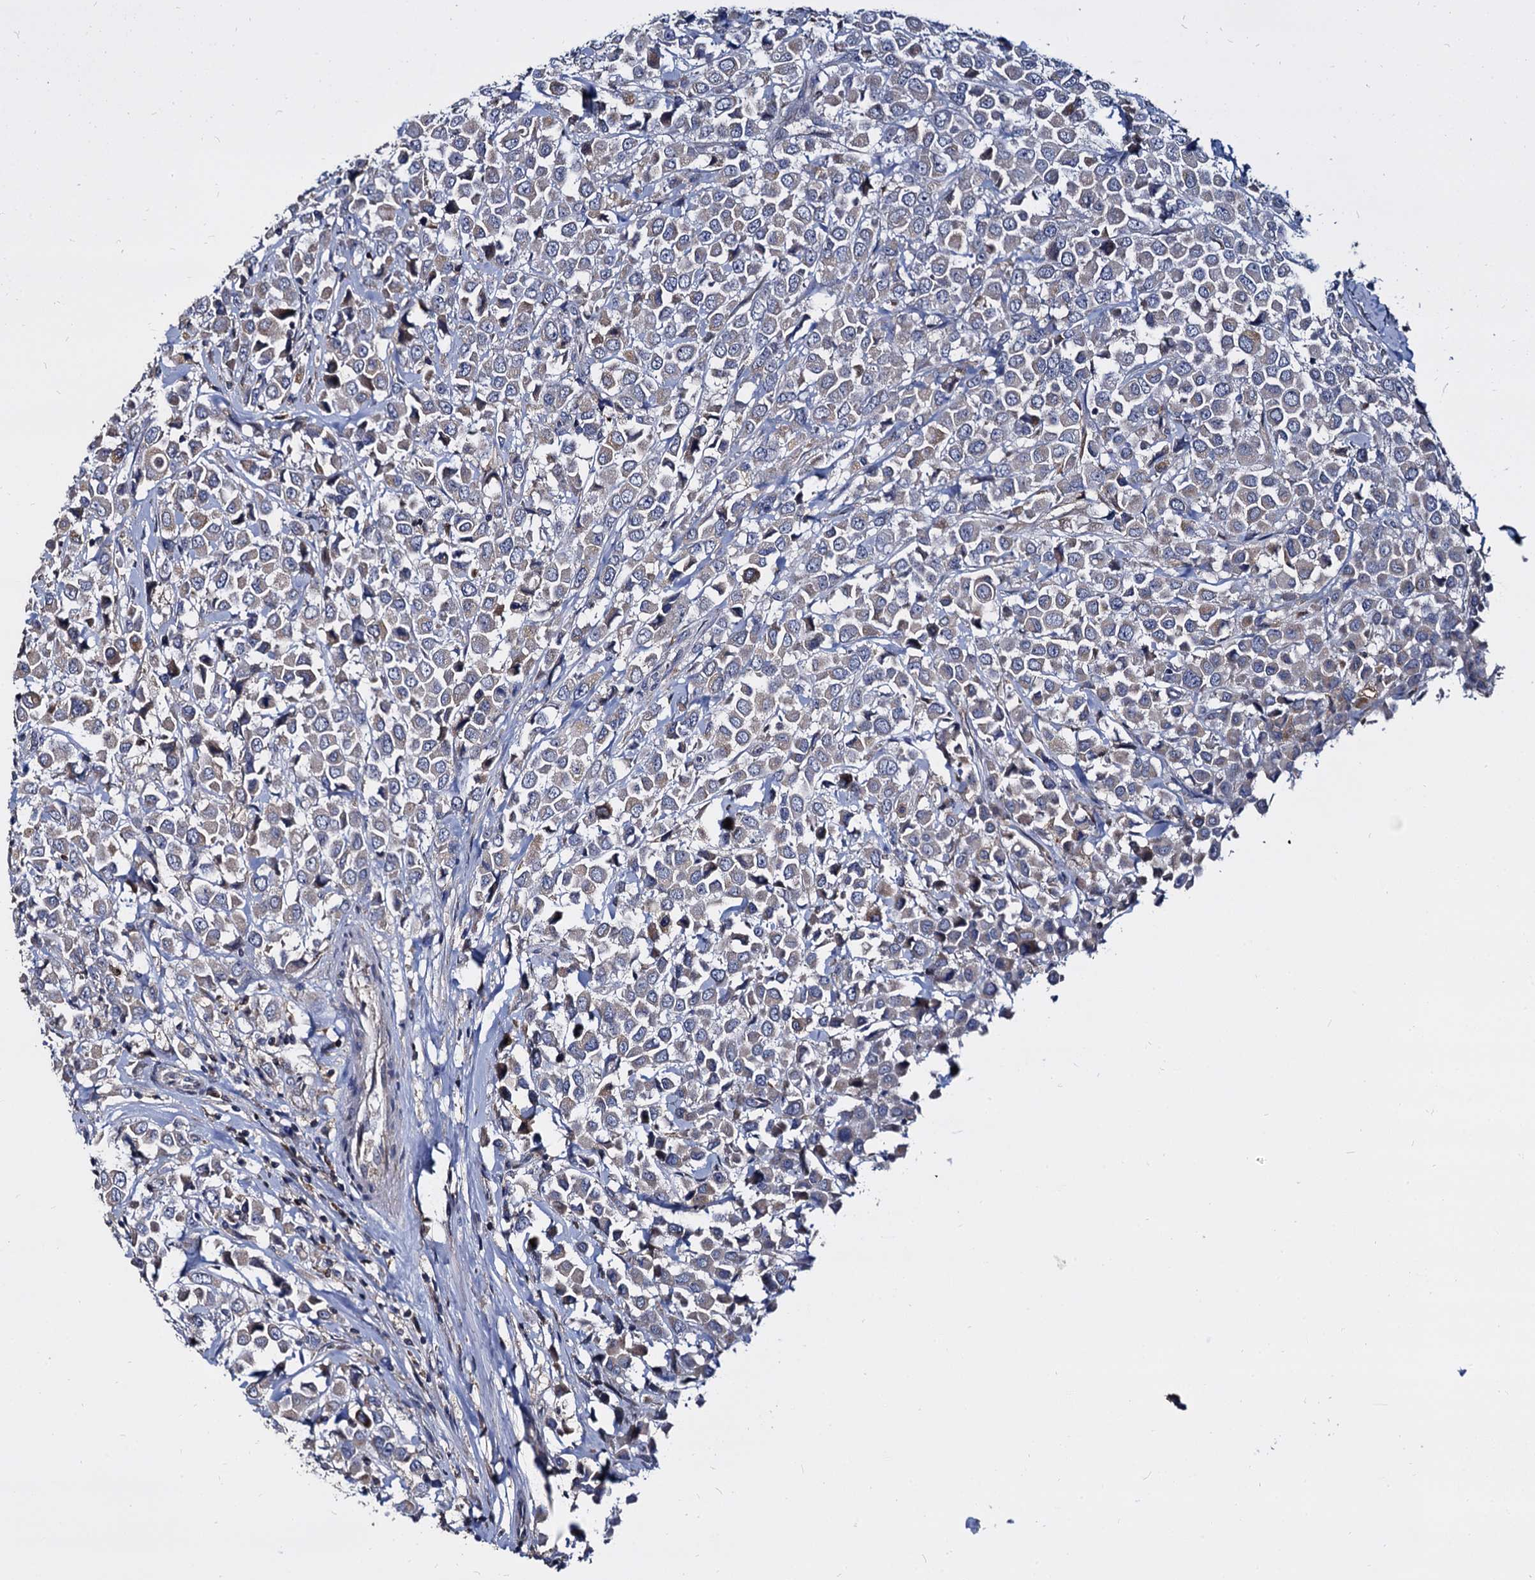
{"staining": {"intensity": "negative", "quantity": "none", "location": "none"}, "tissue": "breast cancer", "cell_type": "Tumor cells", "image_type": "cancer", "snomed": [{"axis": "morphology", "description": "Duct carcinoma"}, {"axis": "topography", "description": "Breast"}], "caption": "Tumor cells show no significant positivity in breast intraductal carcinoma. Brightfield microscopy of immunohistochemistry stained with DAB (3,3'-diaminobenzidine) (brown) and hematoxylin (blue), captured at high magnification.", "gene": "ANKRD13A", "patient": {"sex": "female", "age": 61}}